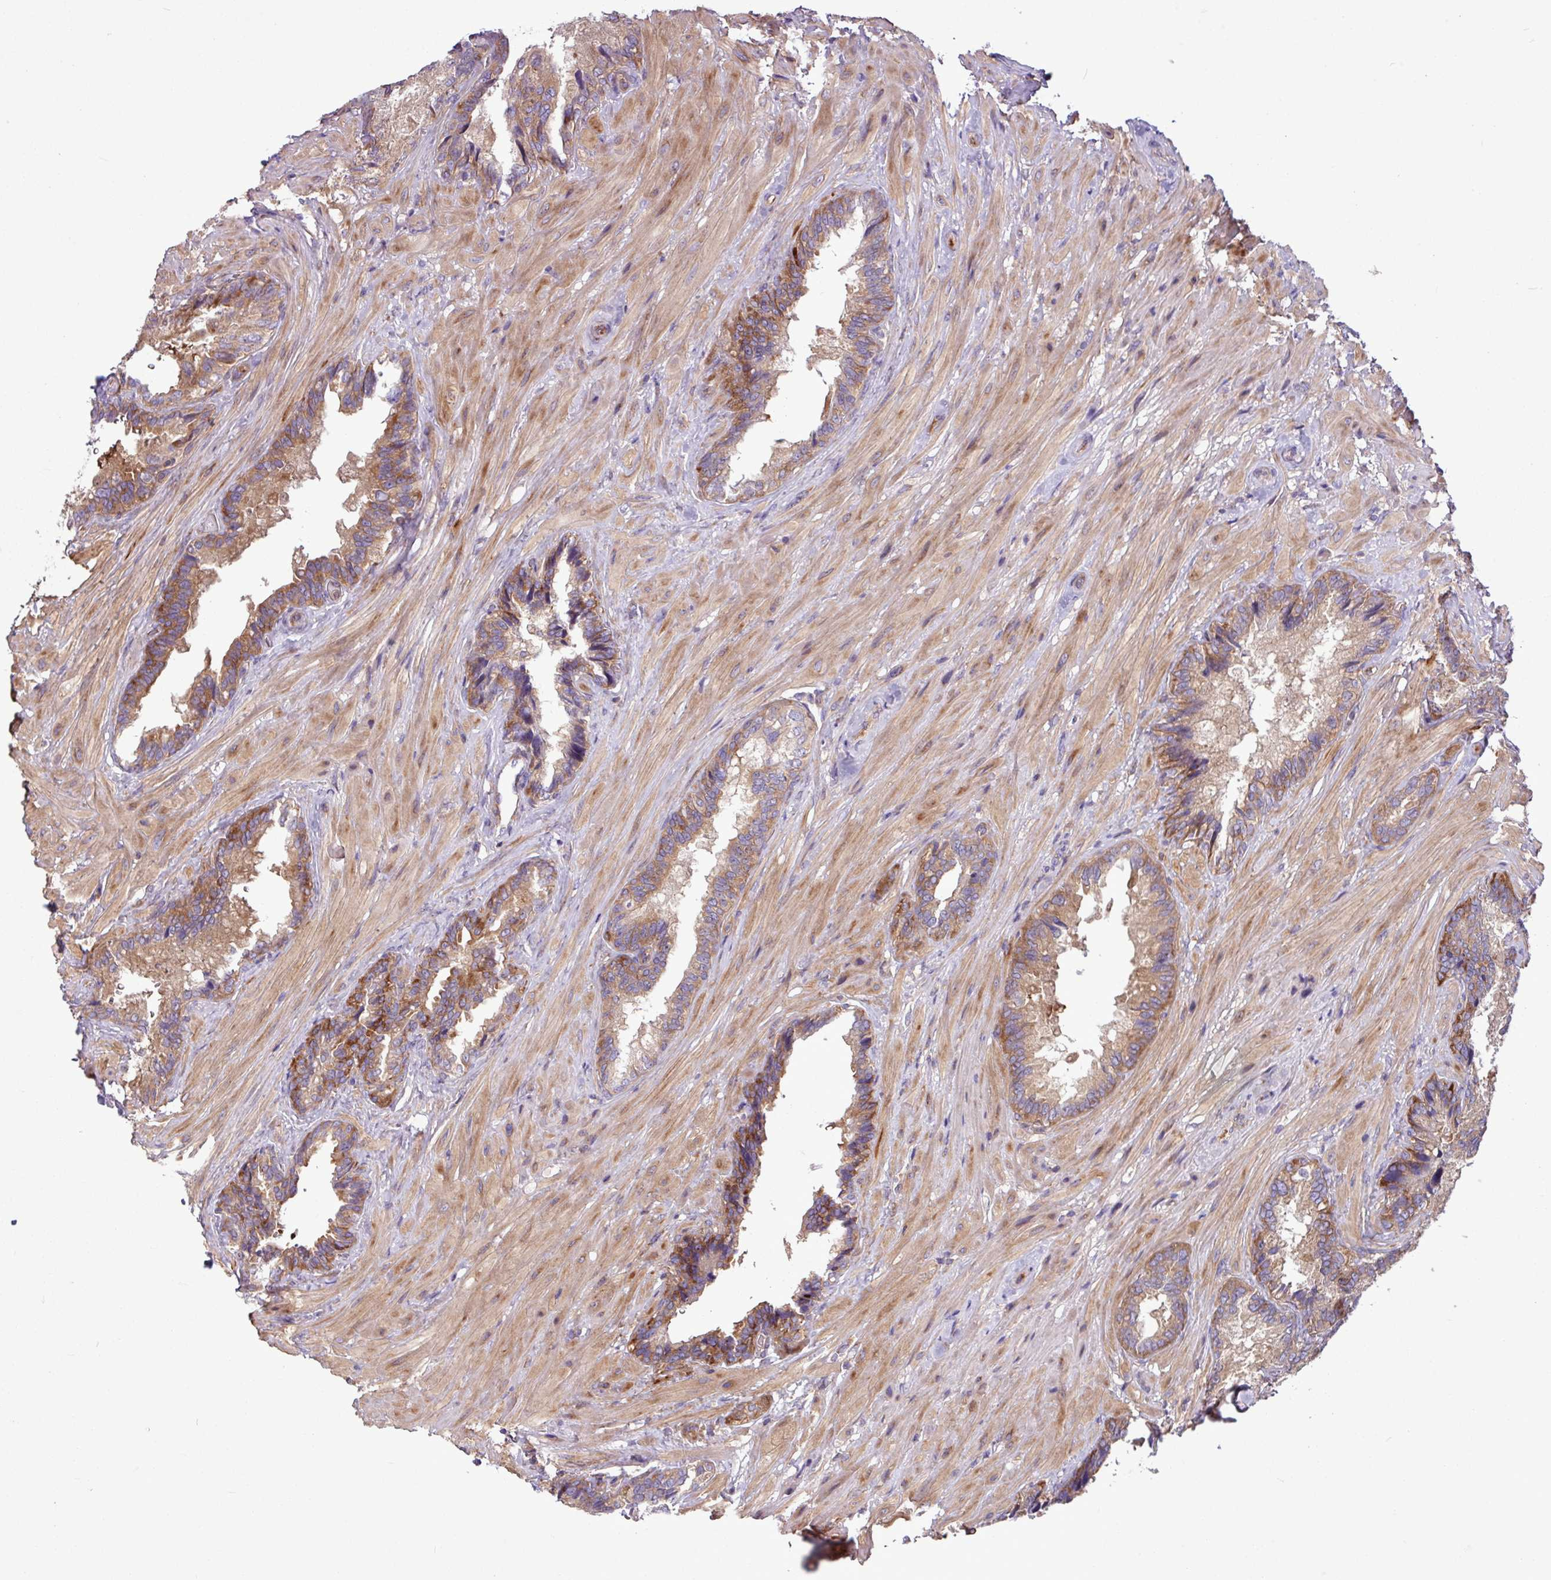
{"staining": {"intensity": "moderate", "quantity": ">75%", "location": "cytoplasmic/membranous"}, "tissue": "seminal vesicle", "cell_type": "Glandular cells", "image_type": "normal", "snomed": [{"axis": "morphology", "description": "Normal tissue, NOS"}, {"axis": "topography", "description": "Seminal veicle"}], "caption": "This histopathology image reveals IHC staining of unremarkable human seminal vesicle, with medium moderate cytoplasmic/membranous expression in approximately >75% of glandular cells.", "gene": "MROH2A", "patient": {"sex": "male", "age": 62}}